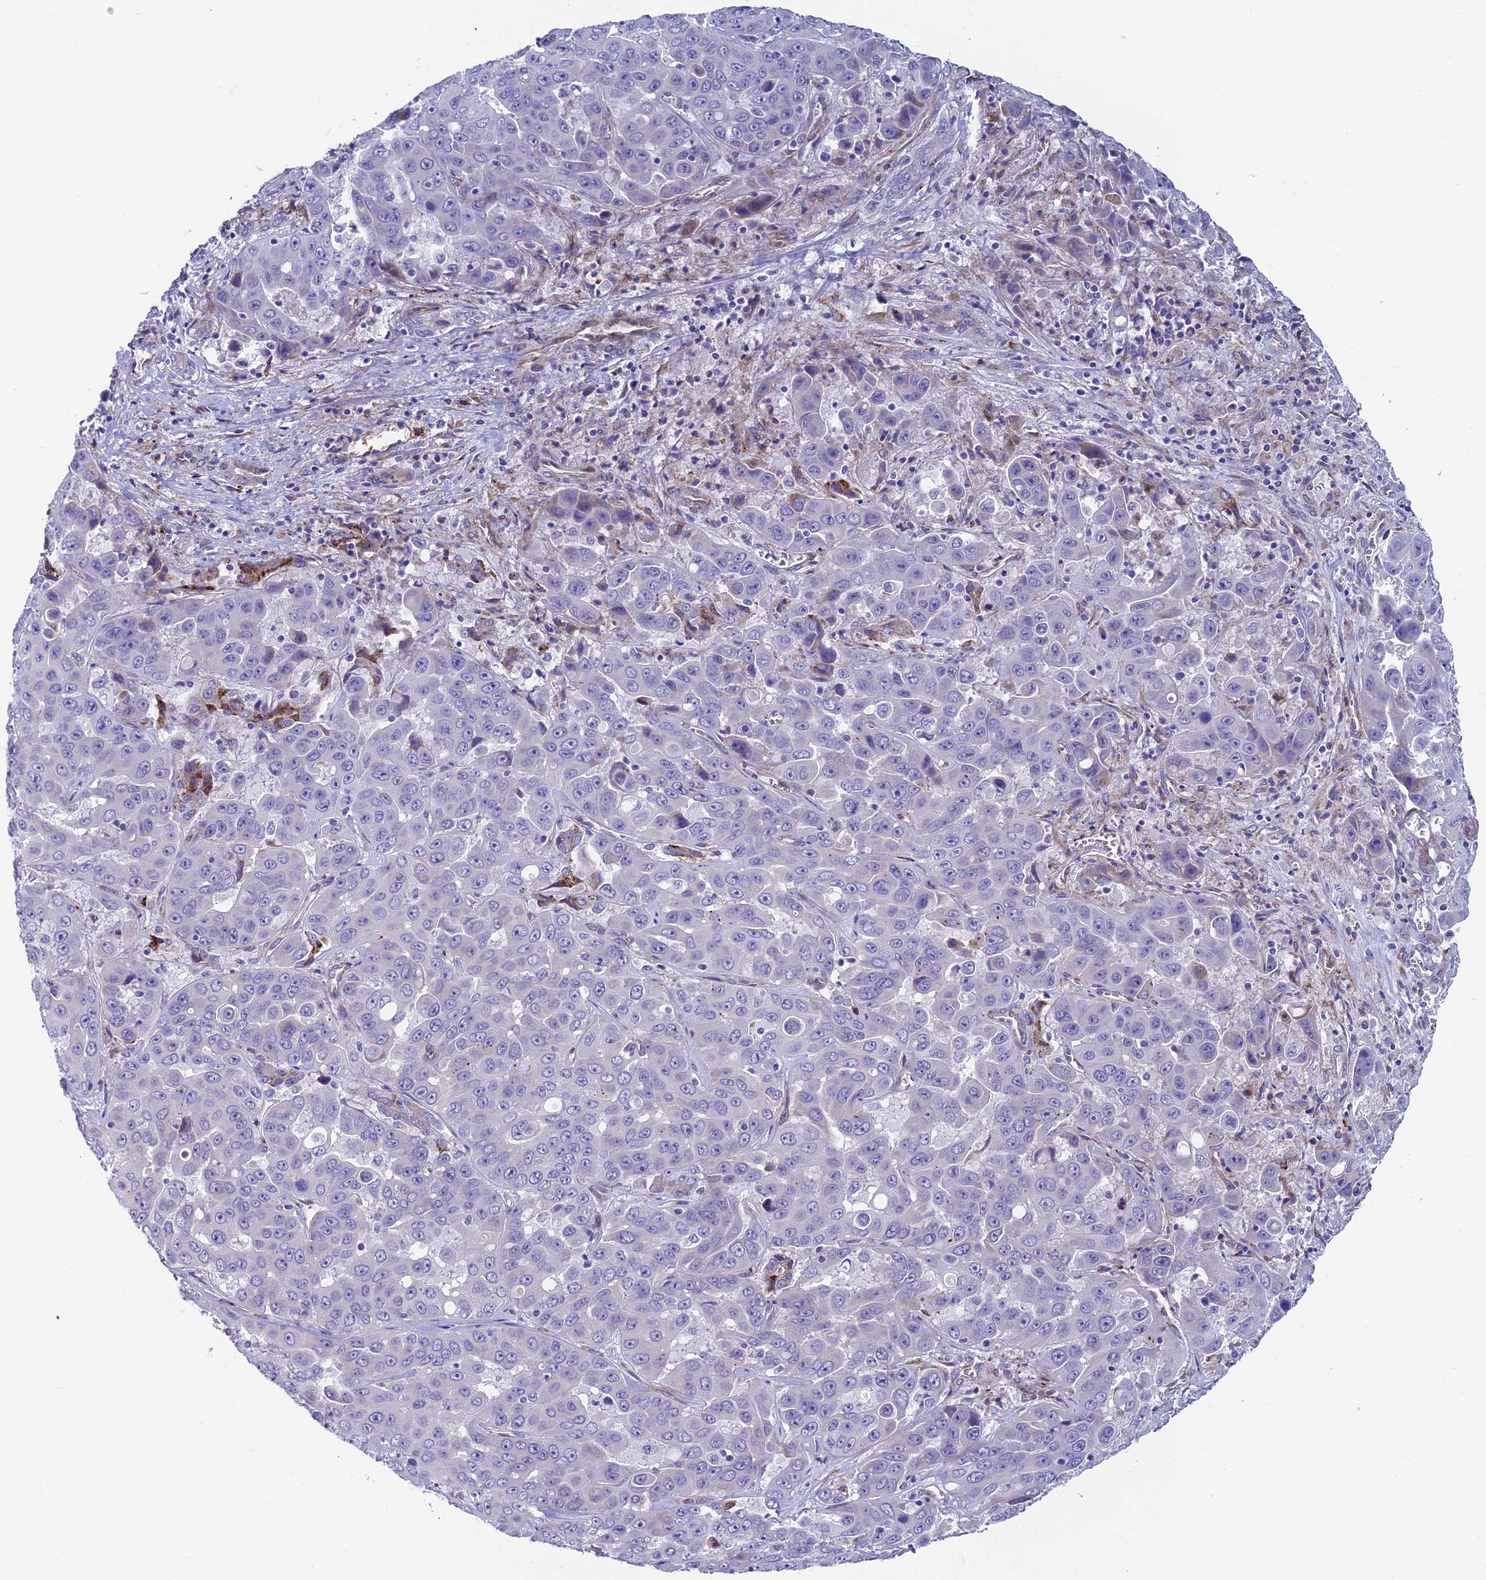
{"staining": {"intensity": "negative", "quantity": "none", "location": "none"}, "tissue": "liver cancer", "cell_type": "Tumor cells", "image_type": "cancer", "snomed": [{"axis": "morphology", "description": "Cholangiocarcinoma"}, {"axis": "topography", "description": "Liver"}], "caption": "High power microscopy histopathology image of an IHC micrograph of cholangiocarcinoma (liver), revealing no significant positivity in tumor cells.", "gene": "MACIR", "patient": {"sex": "female", "age": 52}}